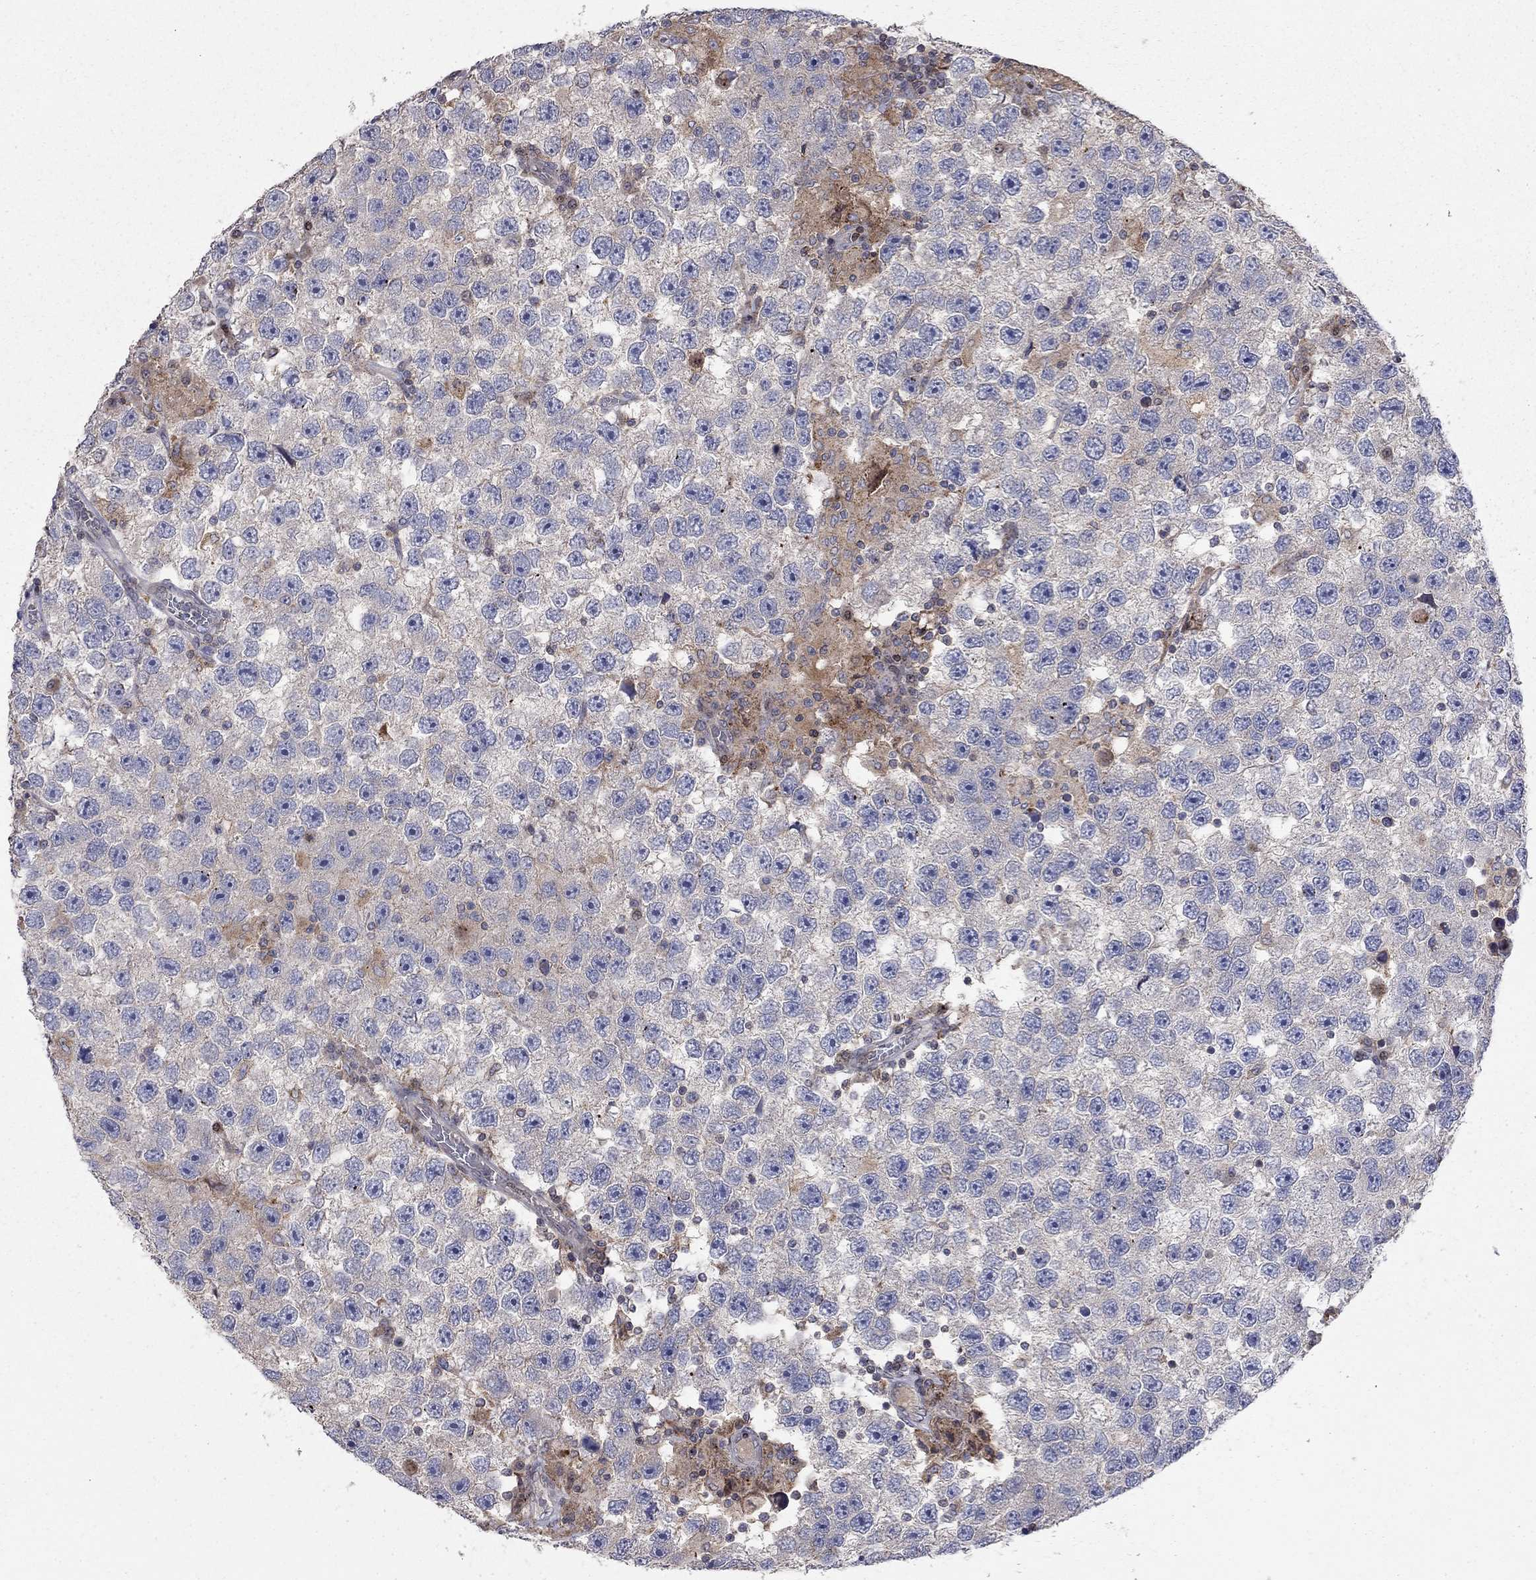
{"staining": {"intensity": "weak", "quantity": "<25%", "location": "cytoplasmic/membranous"}, "tissue": "testis cancer", "cell_type": "Tumor cells", "image_type": "cancer", "snomed": [{"axis": "morphology", "description": "Seminoma, NOS"}, {"axis": "topography", "description": "Testis"}], "caption": "Tumor cells are negative for brown protein staining in testis cancer (seminoma).", "gene": "ERN2", "patient": {"sex": "male", "age": 26}}